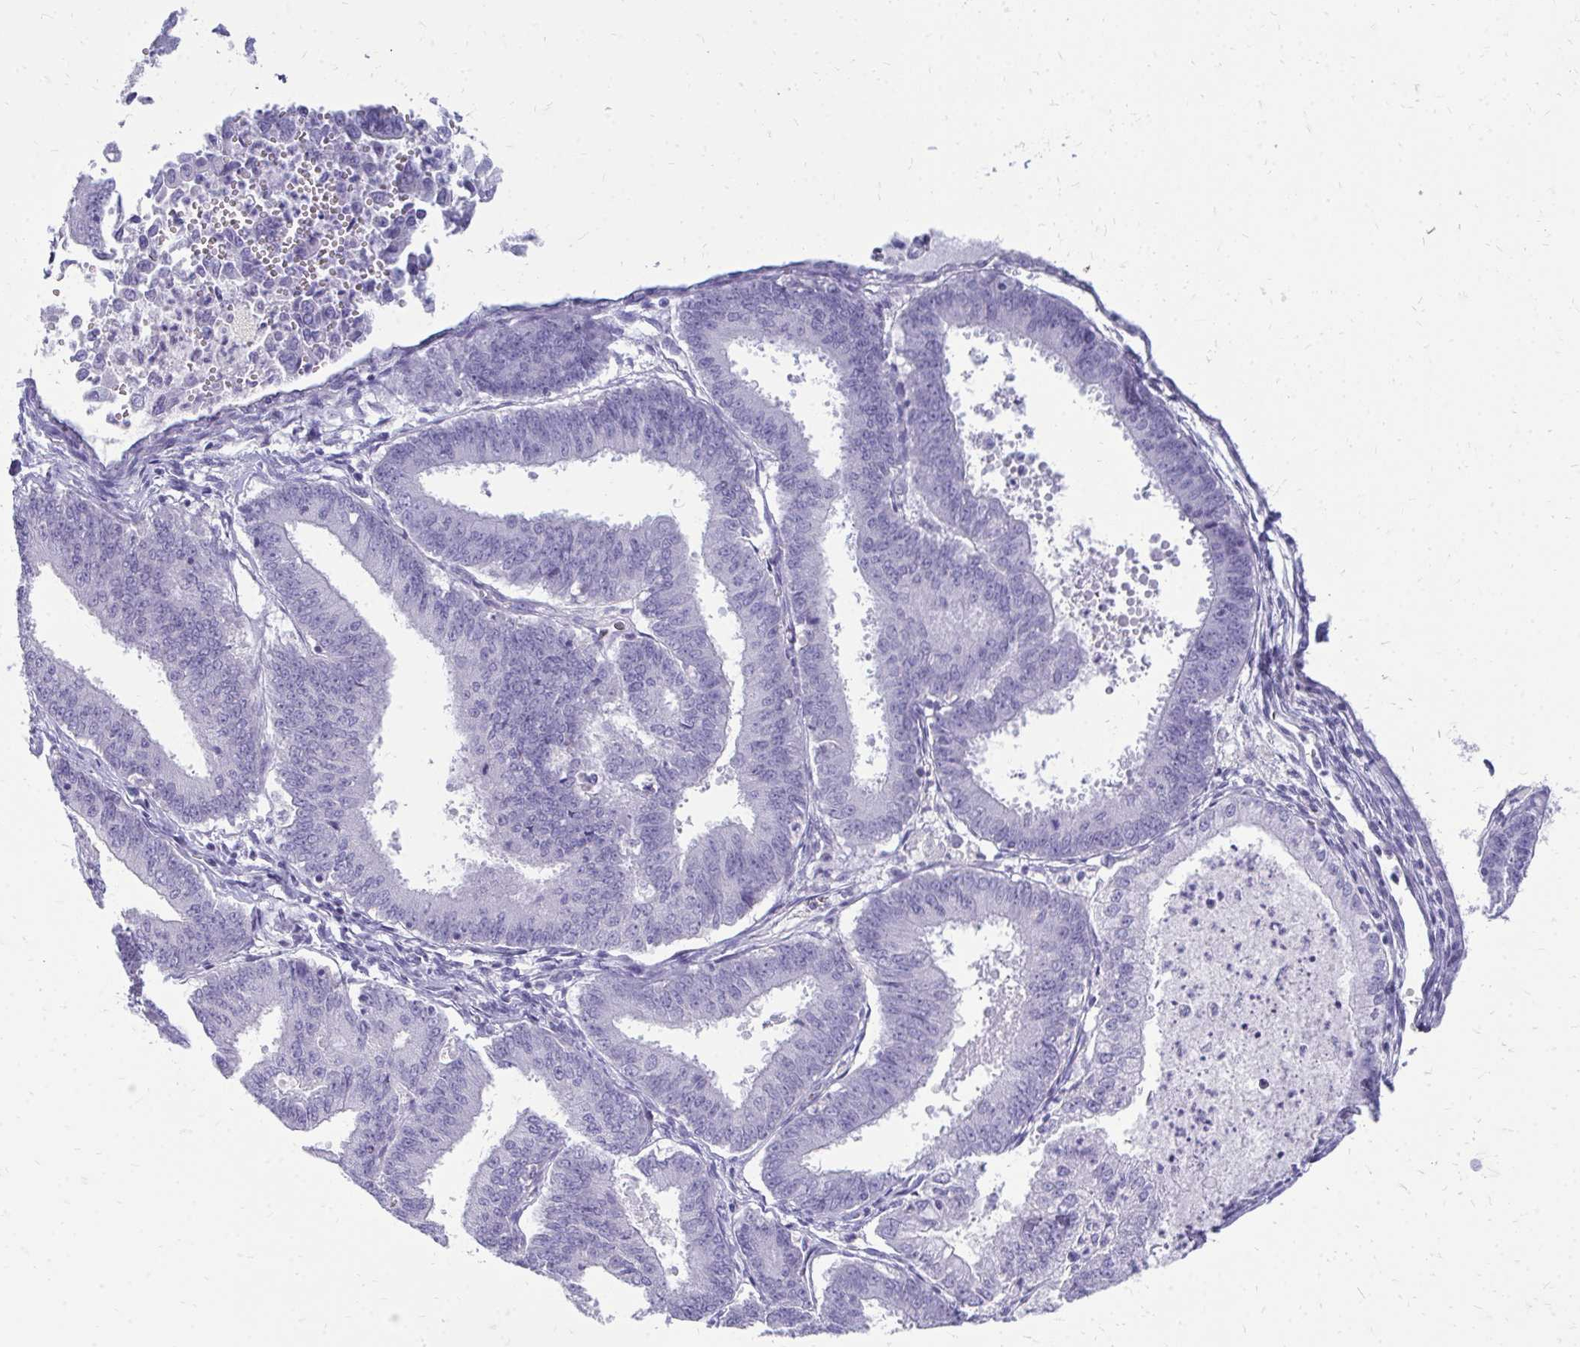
{"staining": {"intensity": "negative", "quantity": "none", "location": "none"}, "tissue": "endometrial cancer", "cell_type": "Tumor cells", "image_type": "cancer", "snomed": [{"axis": "morphology", "description": "Adenocarcinoma, NOS"}, {"axis": "topography", "description": "Endometrium"}], "caption": "Immunohistochemistry (IHC) of endometrial adenocarcinoma shows no positivity in tumor cells.", "gene": "FABP3", "patient": {"sex": "female", "age": 73}}